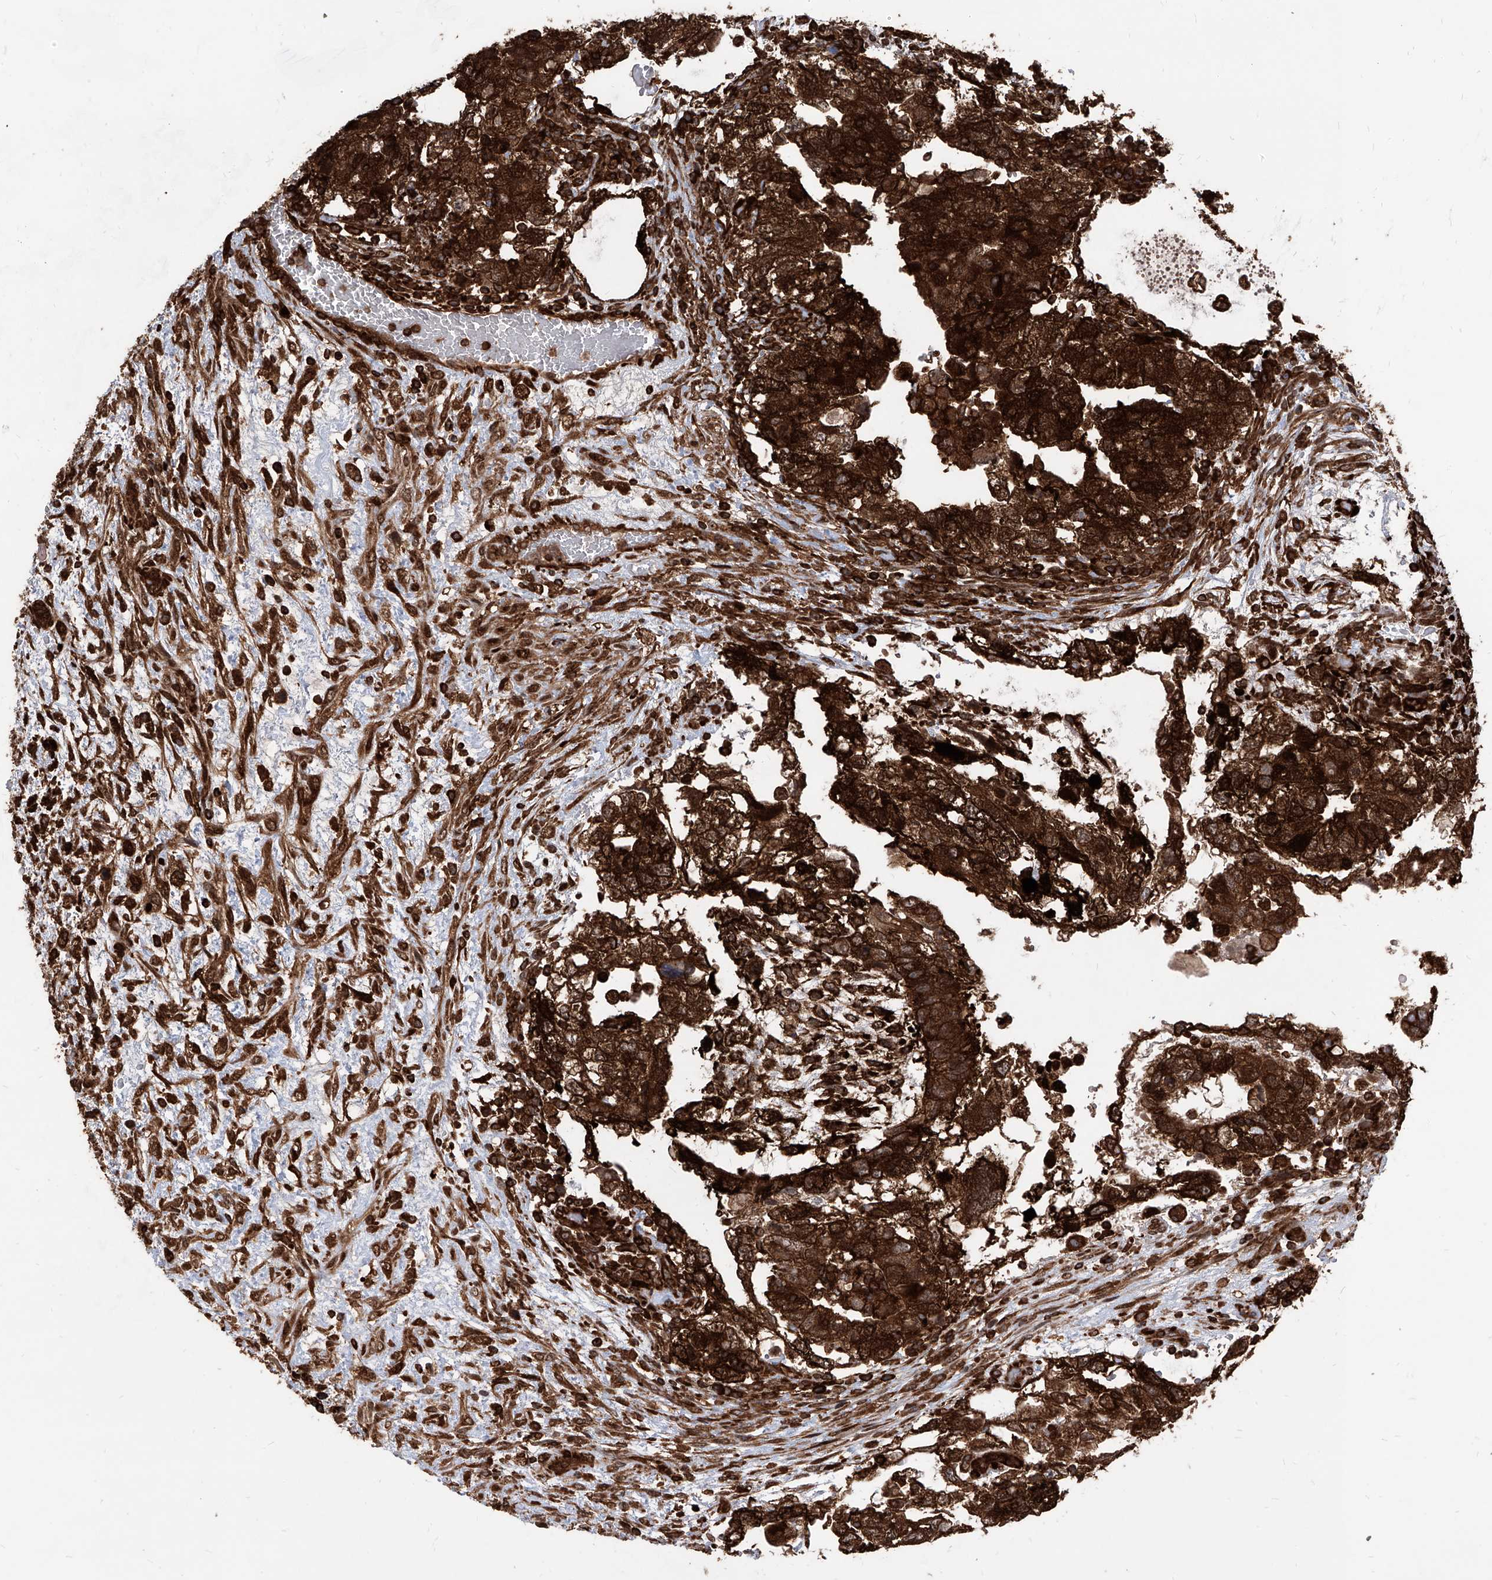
{"staining": {"intensity": "strong", "quantity": ">75%", "location": "cytoplasmic/membranous"}, "tissue": "testis cancer", "cell_type": "Tumor cells", "image_type": "cancer", "snomed": [{"axis": "morphology", "description": "Carcinoma, Embryonal, NOS"}, {"axis": "topography", "description": "Testis"}], "caption": "IHC micrograph of neoplastic tissue: human testis cancer stained using immunohistochemistry (IHC) shows high levels of strong protein expression localized specifically in the cytoplasmic/membranous of tumor cells, appearing as a cytoplasmic/membranous brown color.", "gene": "MAGED2", "patient": {"sex": "male", "age": 36}}